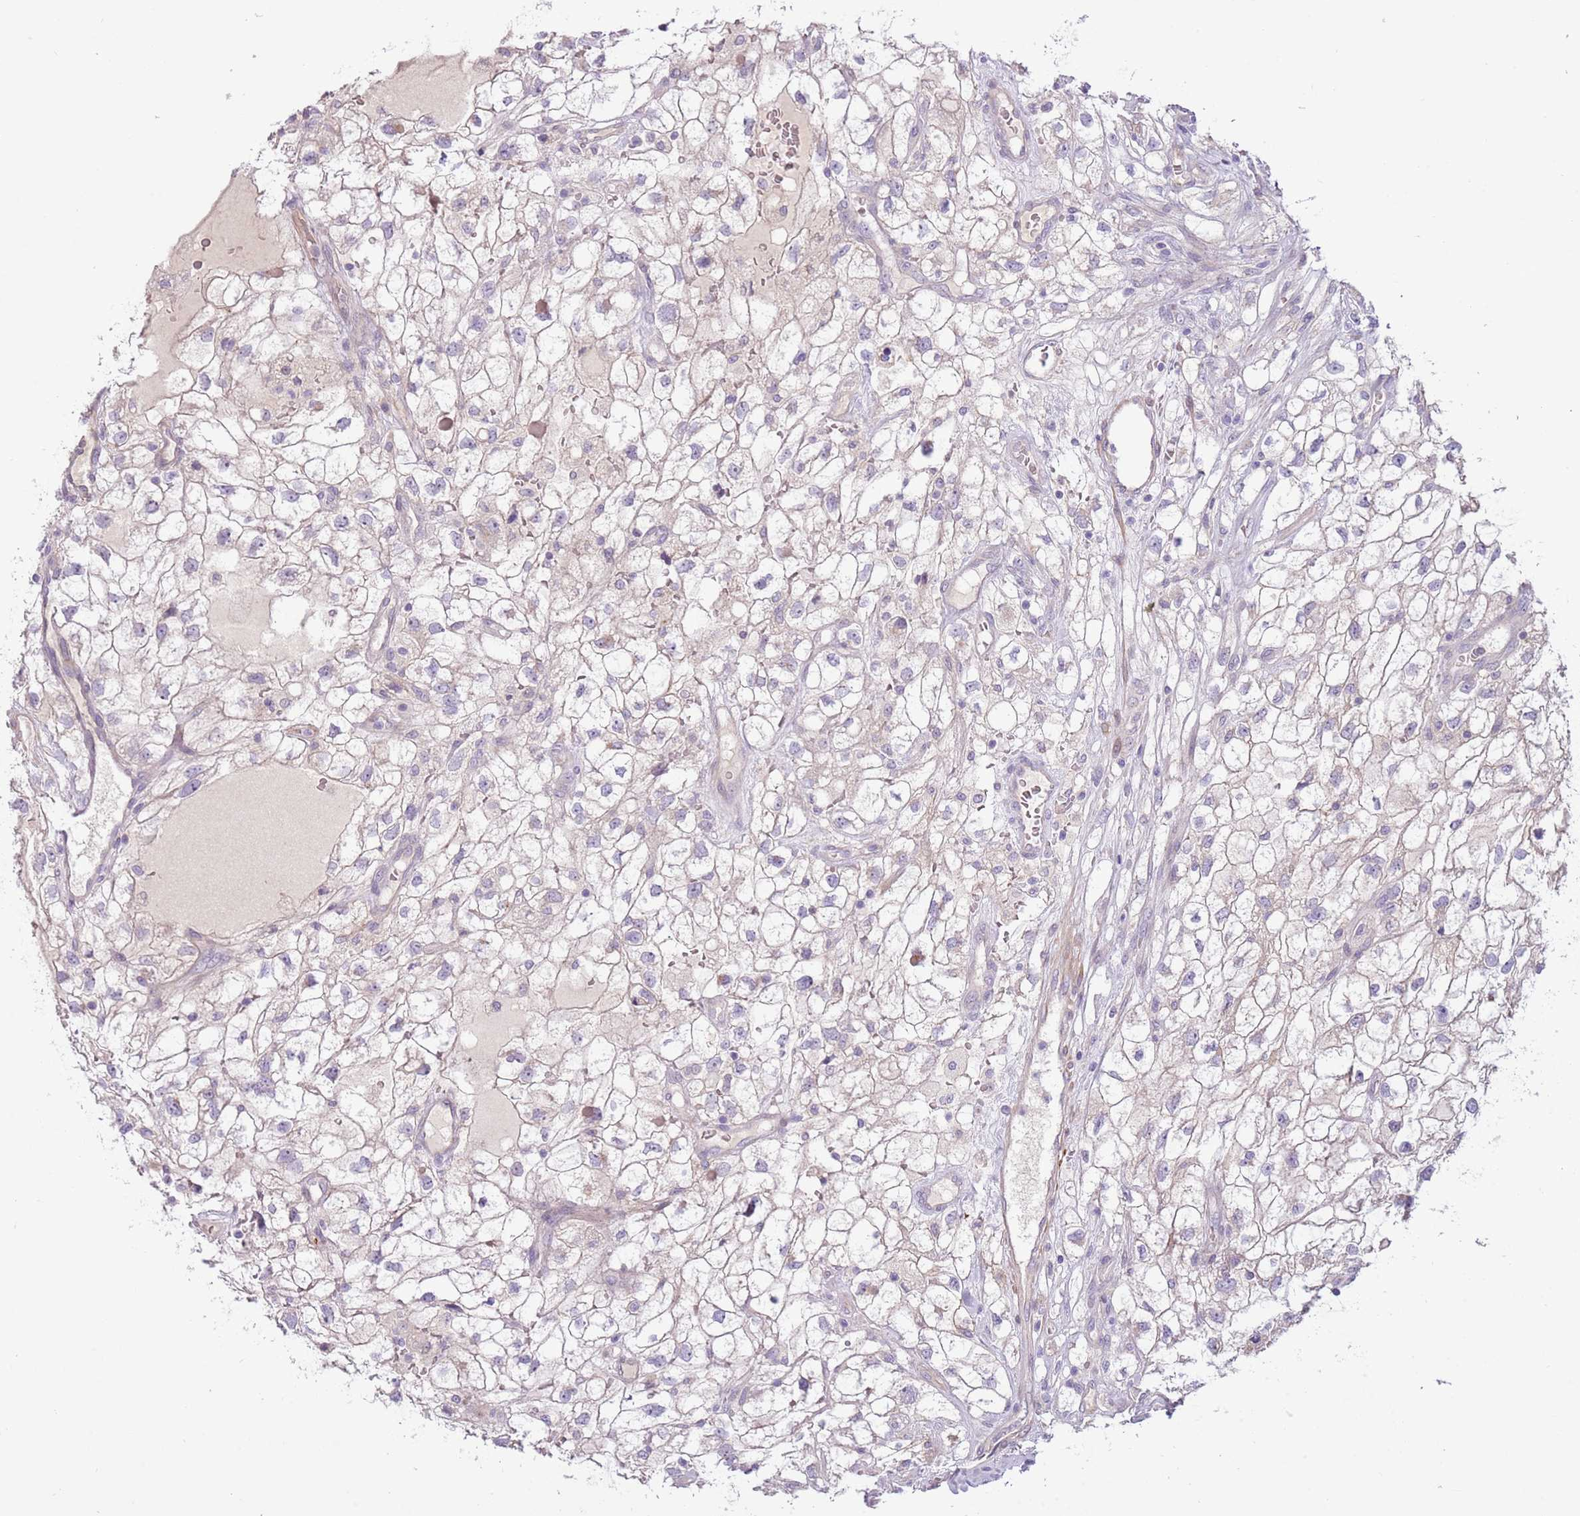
{"staining": {"intensity": "negative", "quantity": "none", "location": "none"}, "tissue": "renal cancer", "cell_type": "Tumor cells", "image_type": "cancer", "snomed": [{"axis": "morphology", "description": "Adenocarcinoma, NOS"}, {"axis": "topography", "description": "Kidney"}], "caption": "Tumor cells show no significant positivity in renal cancer (adenocarcinoma).", "gene": "MRO", "patient": {"sex": "male", "age": 59}}